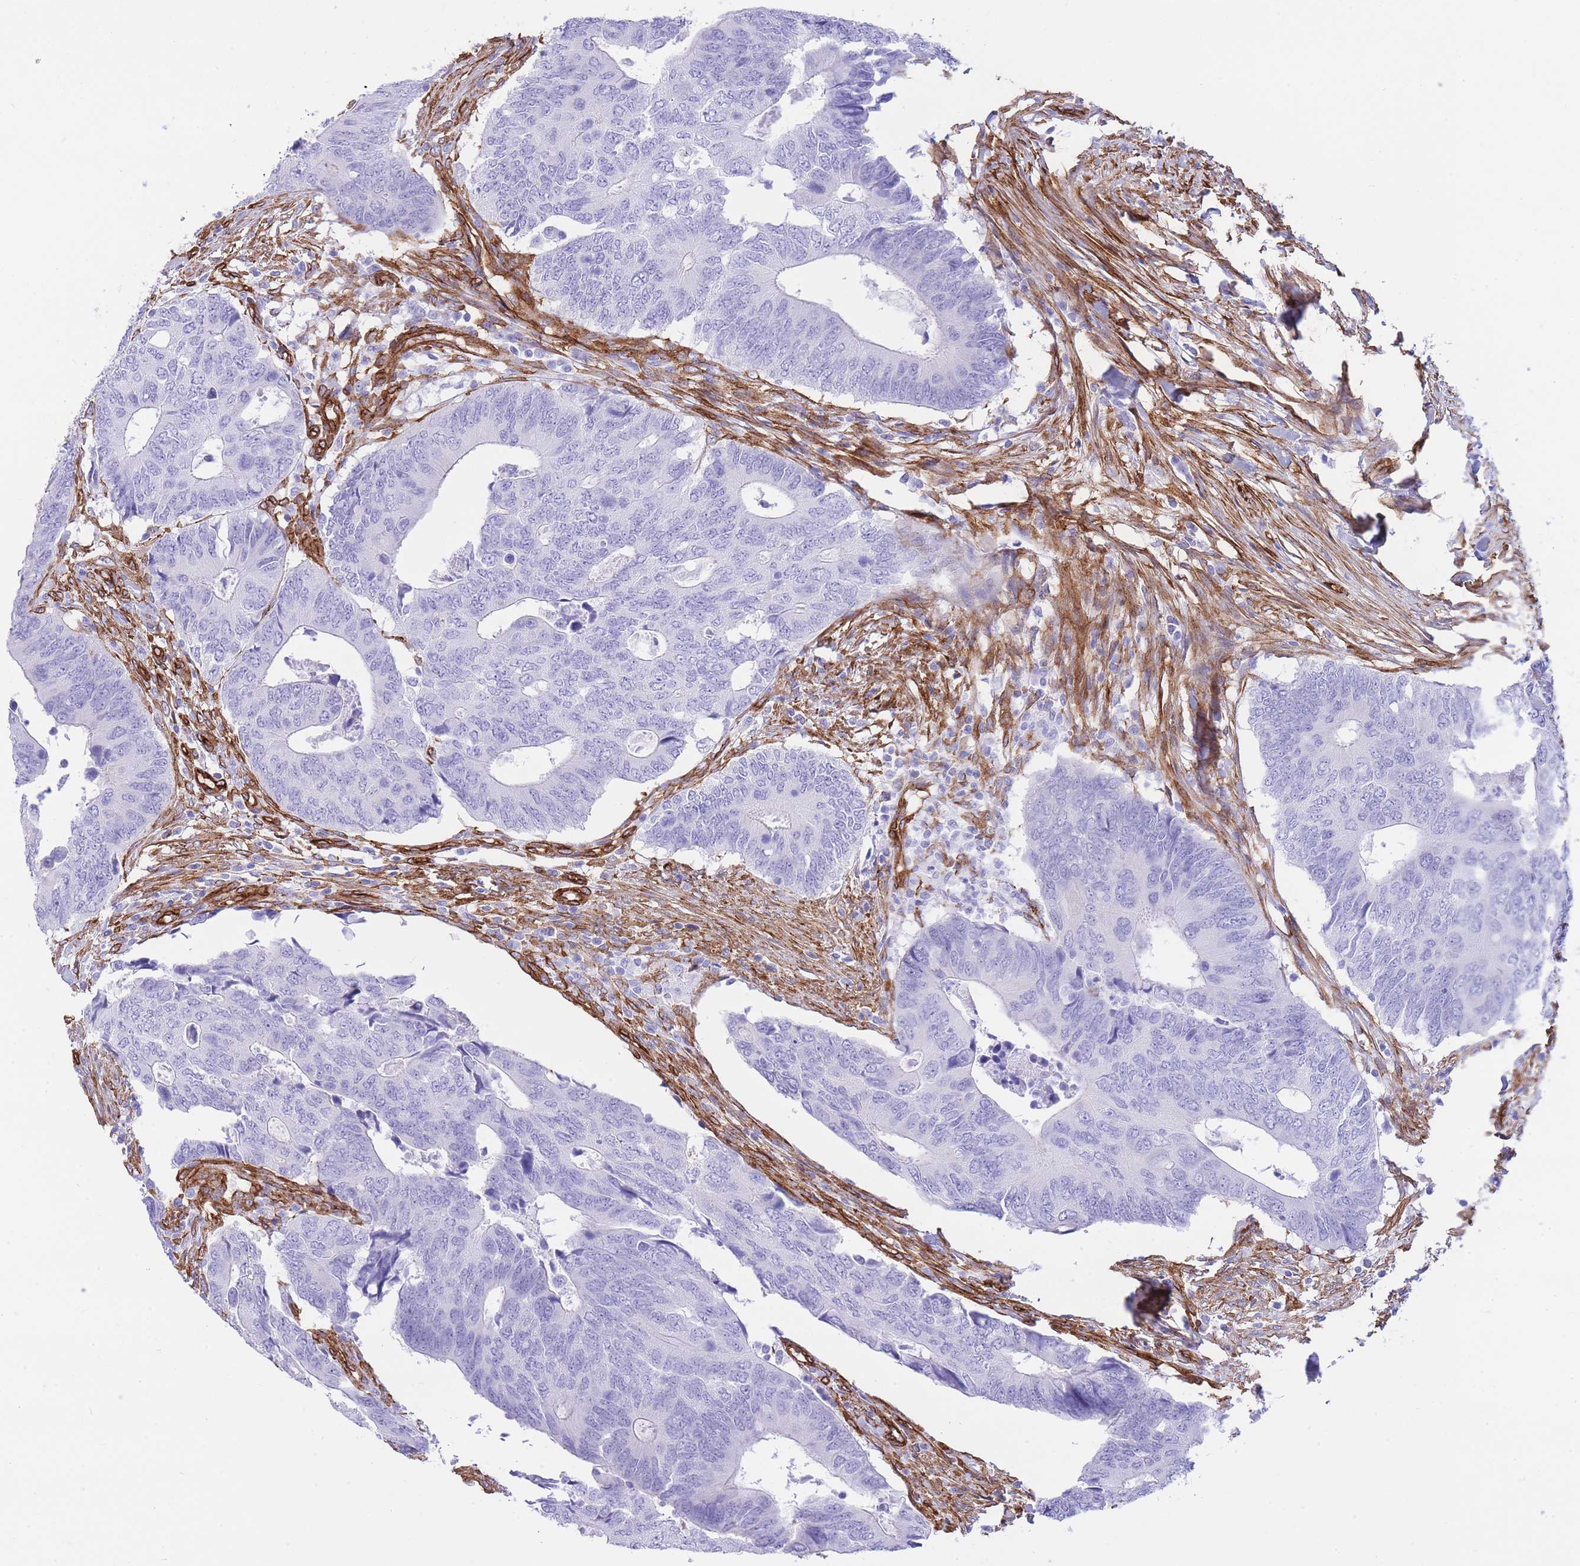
{"staining": {"intensity": "negative", "quantity": "none", "location": "none"}, "tissue": "colorectal cancer", "cell_type": "Tumor cells", "image_type": "cancer", "snomed": [{"axis": "morphology", "description": "Adenocarcinoma, NOS"}, {"axis": "topography", "description": "Colon"}], "caption": "Immunohistochemistry (IHC) of human colorectal cancer (adenocarcinoma) reveals no expression in tumor cells.", "gene": "CAVIN1", "patient": {"sex": "male", "age": 87}}